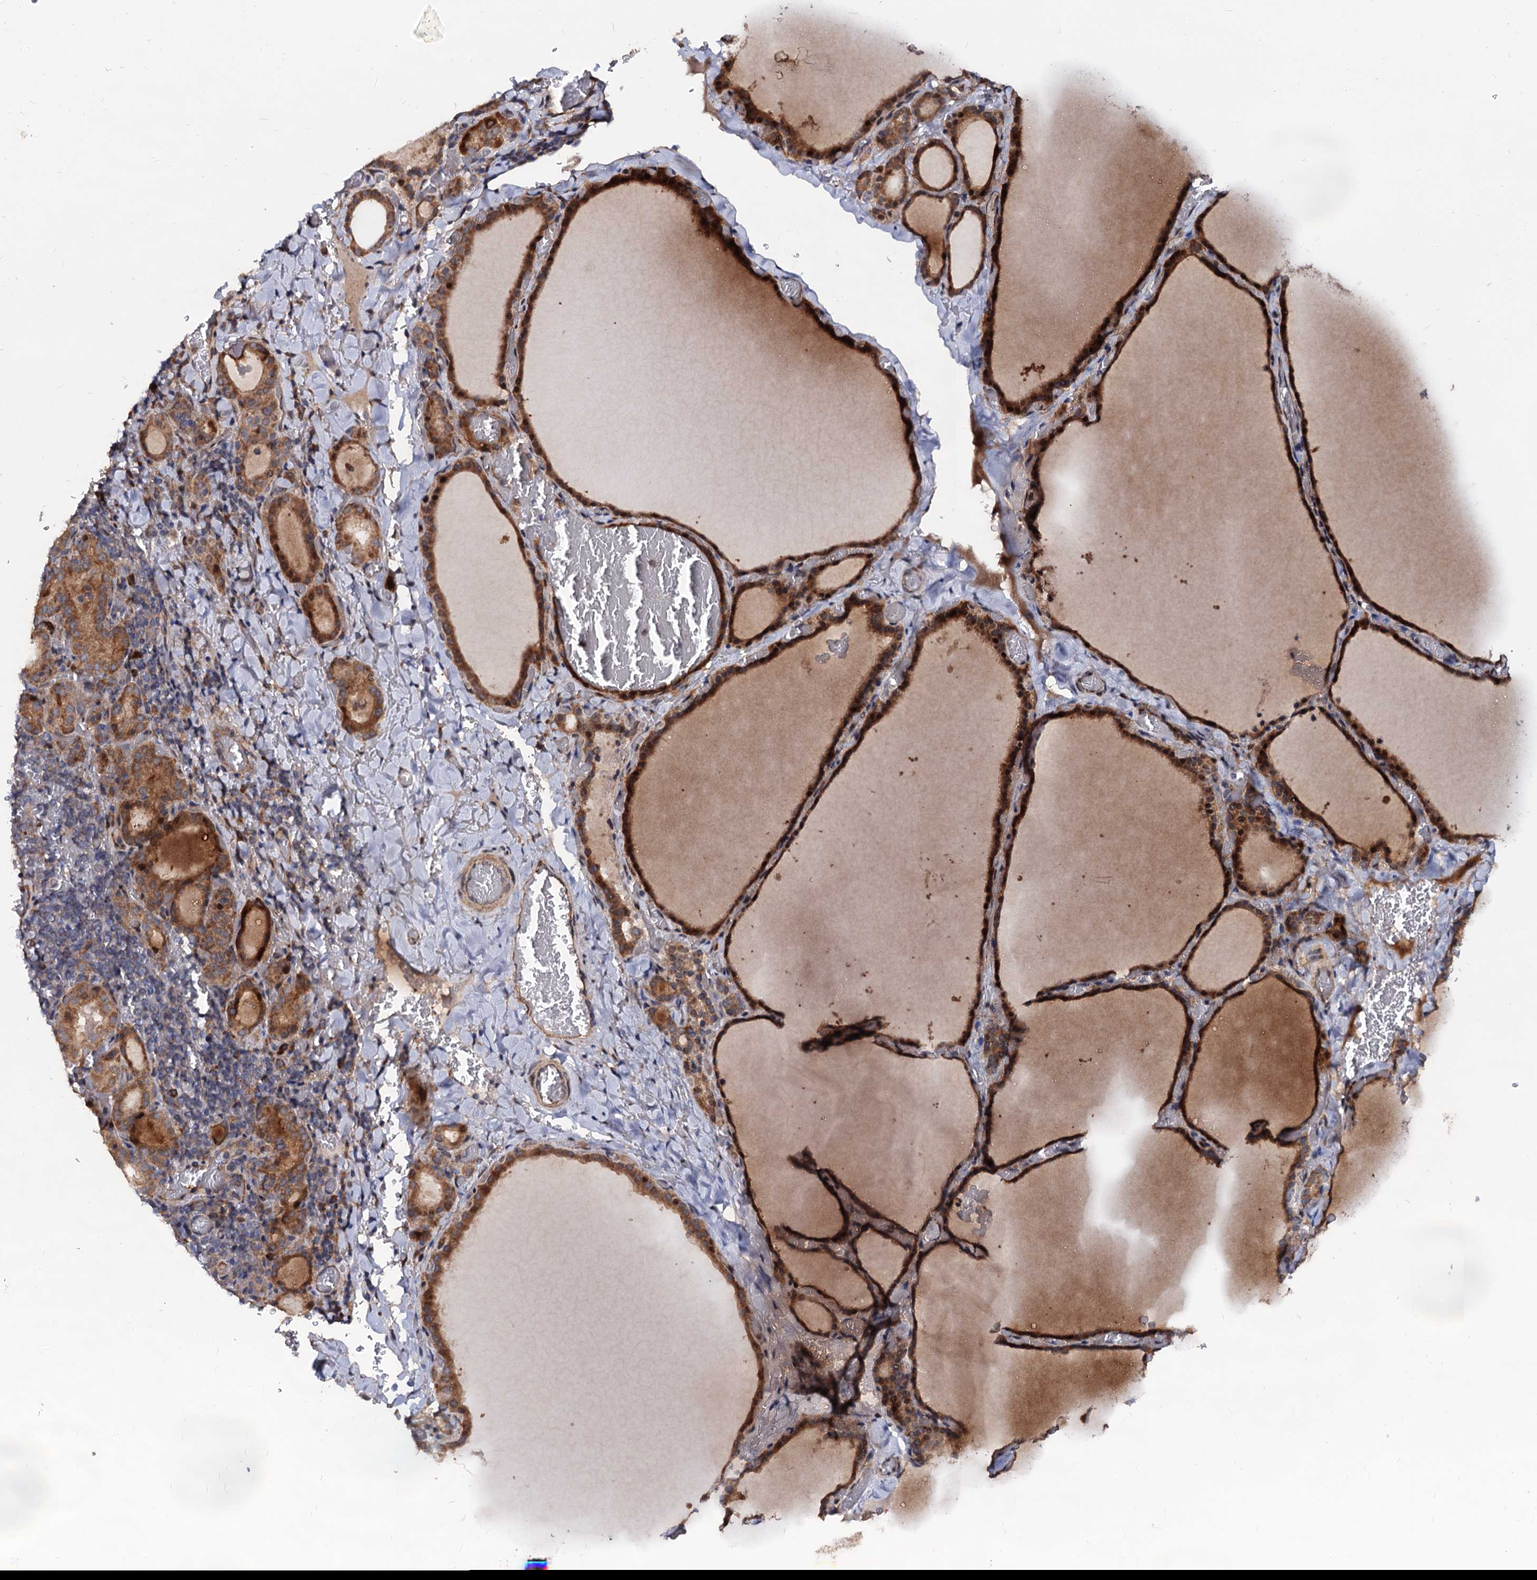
{"staining": {"intensity": "strong", "quantity": ">75%", "location": "cytoplasmic/membranous"}, "tissue": "thyroid gland", "cell_type": "Glandular cells", "image_type": "normal", "snomed": [{"axis": "morphology", "description": "Normal tissue, NOS"}, {"axis": "topography", "description": "Thyroid gland"}], "caption": "High-magnification brightfield microscopy of normal thyroid gland stained with DAB (brown) and counterstained with hematoxylin (blue). glandular cells exhibit strong cytoplasmic/membranous staining is present in about>75% of cells. The staining was performed using DAB to visualize the protein expression in brown, while the nuclei were stained in blue with hematoxylin (Magnification: 20x).", "gene": "WWC3", "patient": {"sex": "female", "age": 39}}